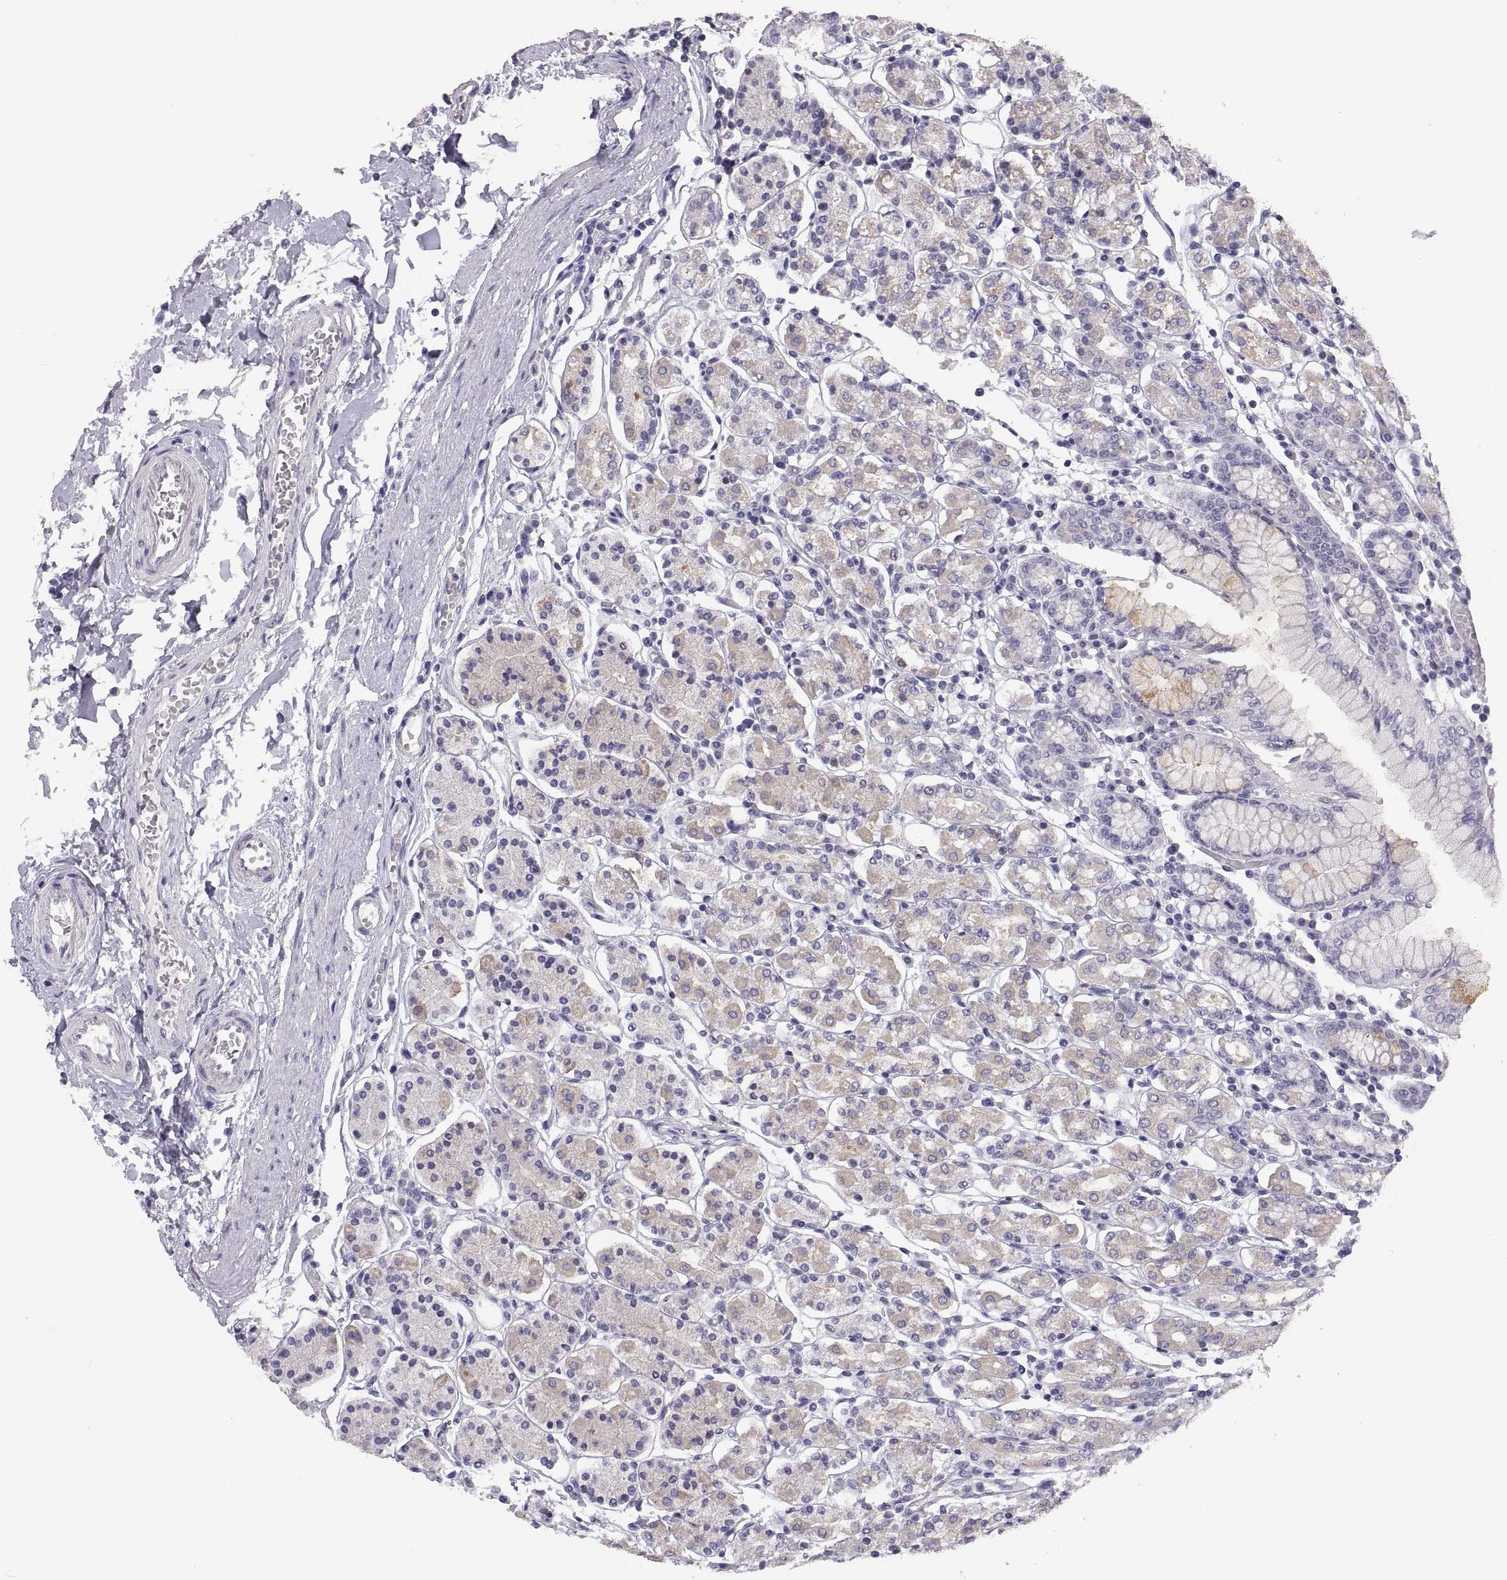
{"staining": {"intensity": "weak", "quantity": "25%-75%", "location": "cytoplasmic/membranous"}, "tissue": "stomach", "cell_type": "Glandular cells", "image_type": "normal", "snomed": [{"axis": "morphology", "description": "Normal tissue, NOS"}, {"axis": "topography", "description": "Stomach, upper"}, {"axis": "topography", "description": "Stomach"}], "caption": "Benign stomach exhibits weak cytoplasmic/membranous staining in about 25%-75% of glandular cells.", "gene": "STRC", "patient": {"sex": "male", "age": 62}}